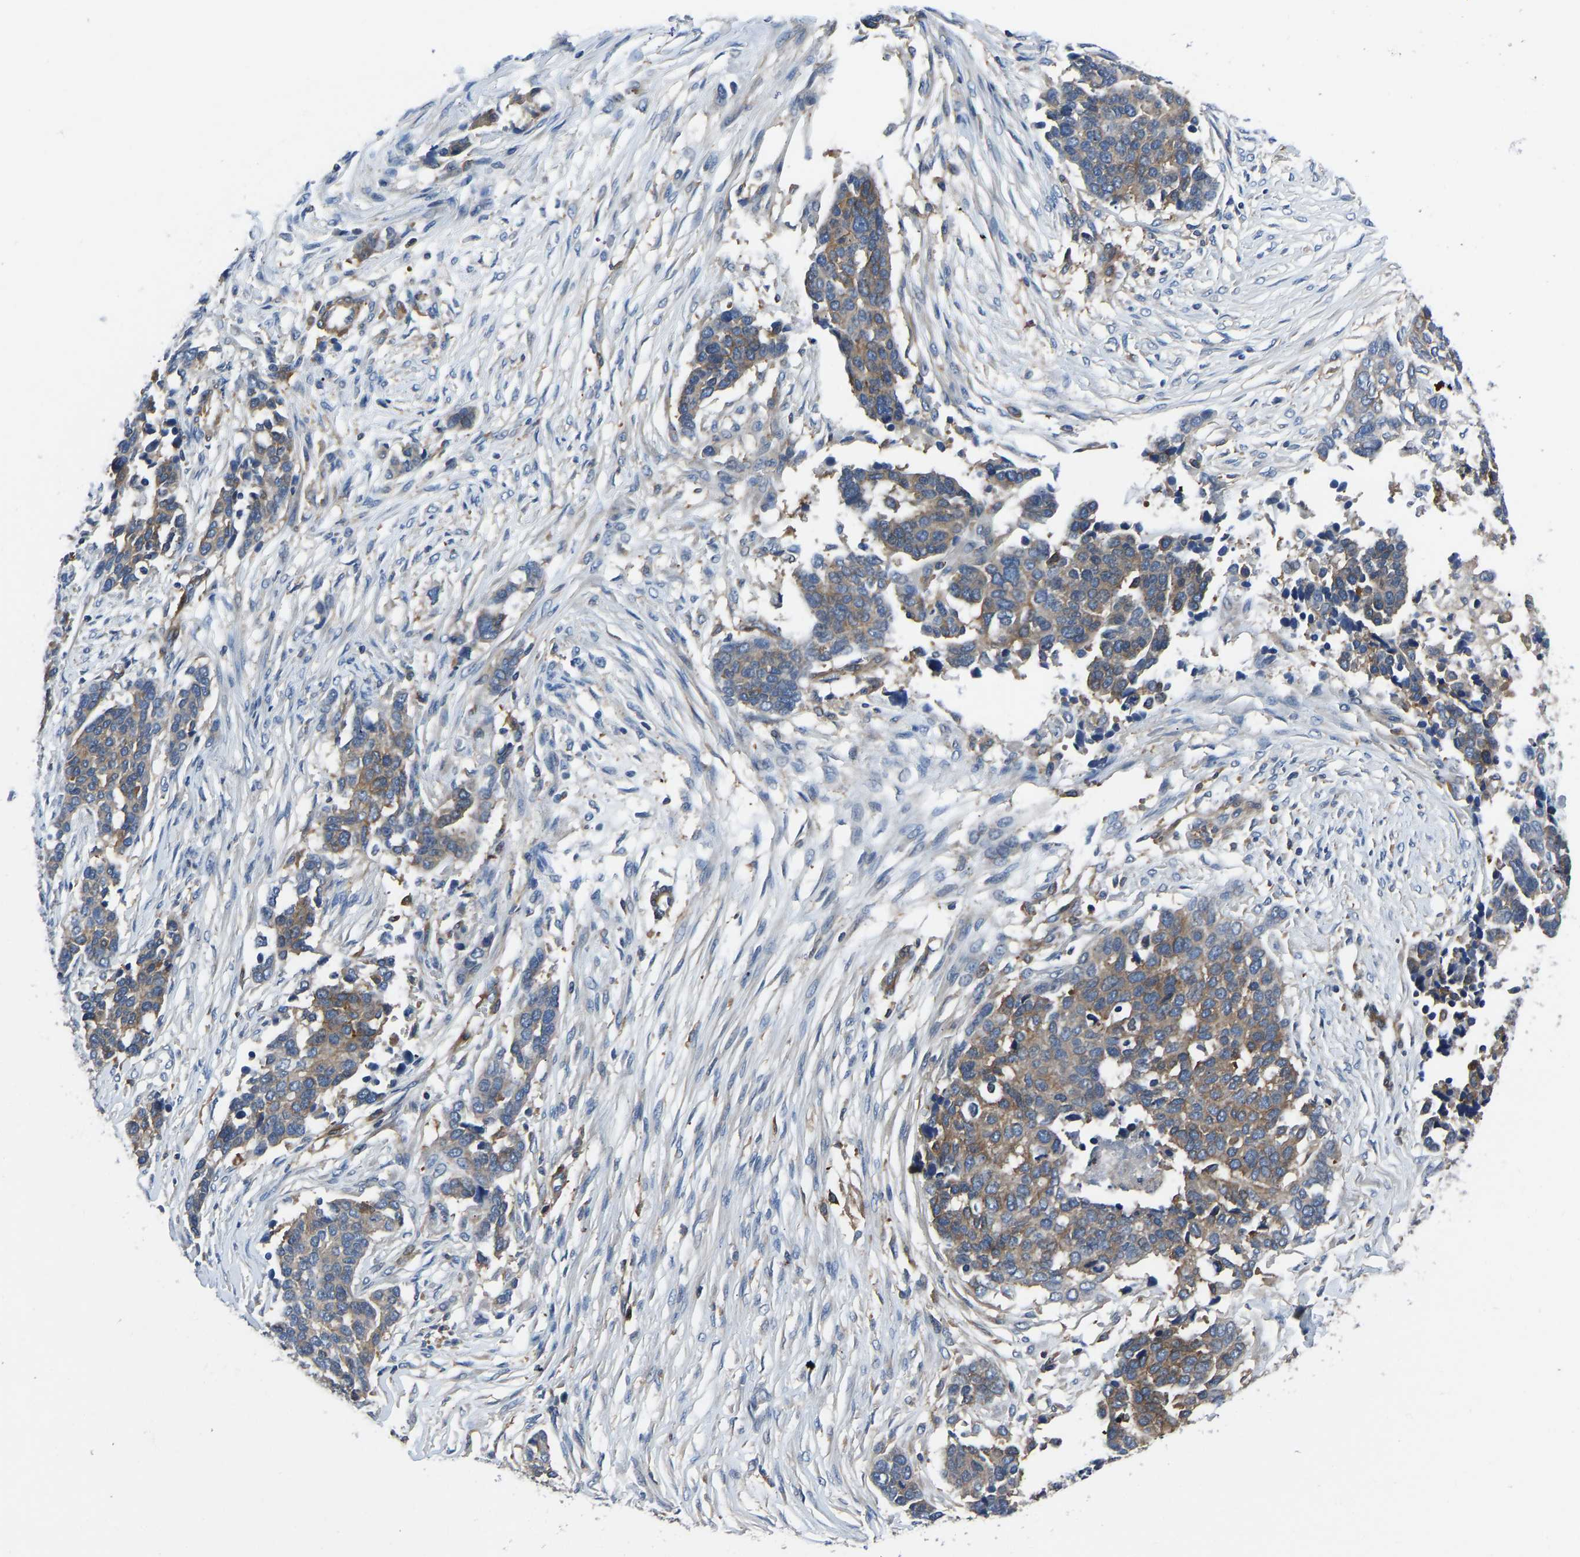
{"staining": {"intensity": "weak", "quantity": ">75%", "location": "cytoplasmic/membranous"}, "tissue": "ovarian cancer", "cell_type": "Tumor cells", "image_type": "cancer", "snomed": [{"axis": "morphology", "description": "Cystadenocarcinoma, serous, NOS"}, {"axis": "topography", "description": "Ovary"}], "caption": "Brown immunohistochemical staining in ovarian serous cystadenocarcinoma displays weak cytoplasmic/membranous positivity in approximately >75% of tumor cells. (Stains: DAB (3,3'-diaminobenzidine) in brown, nuclei in blue, Microscopy: brightfield microscopy at high magnification).", "gene": "PRKAR1A", "patient": {"sex": "female", "age": 44}}